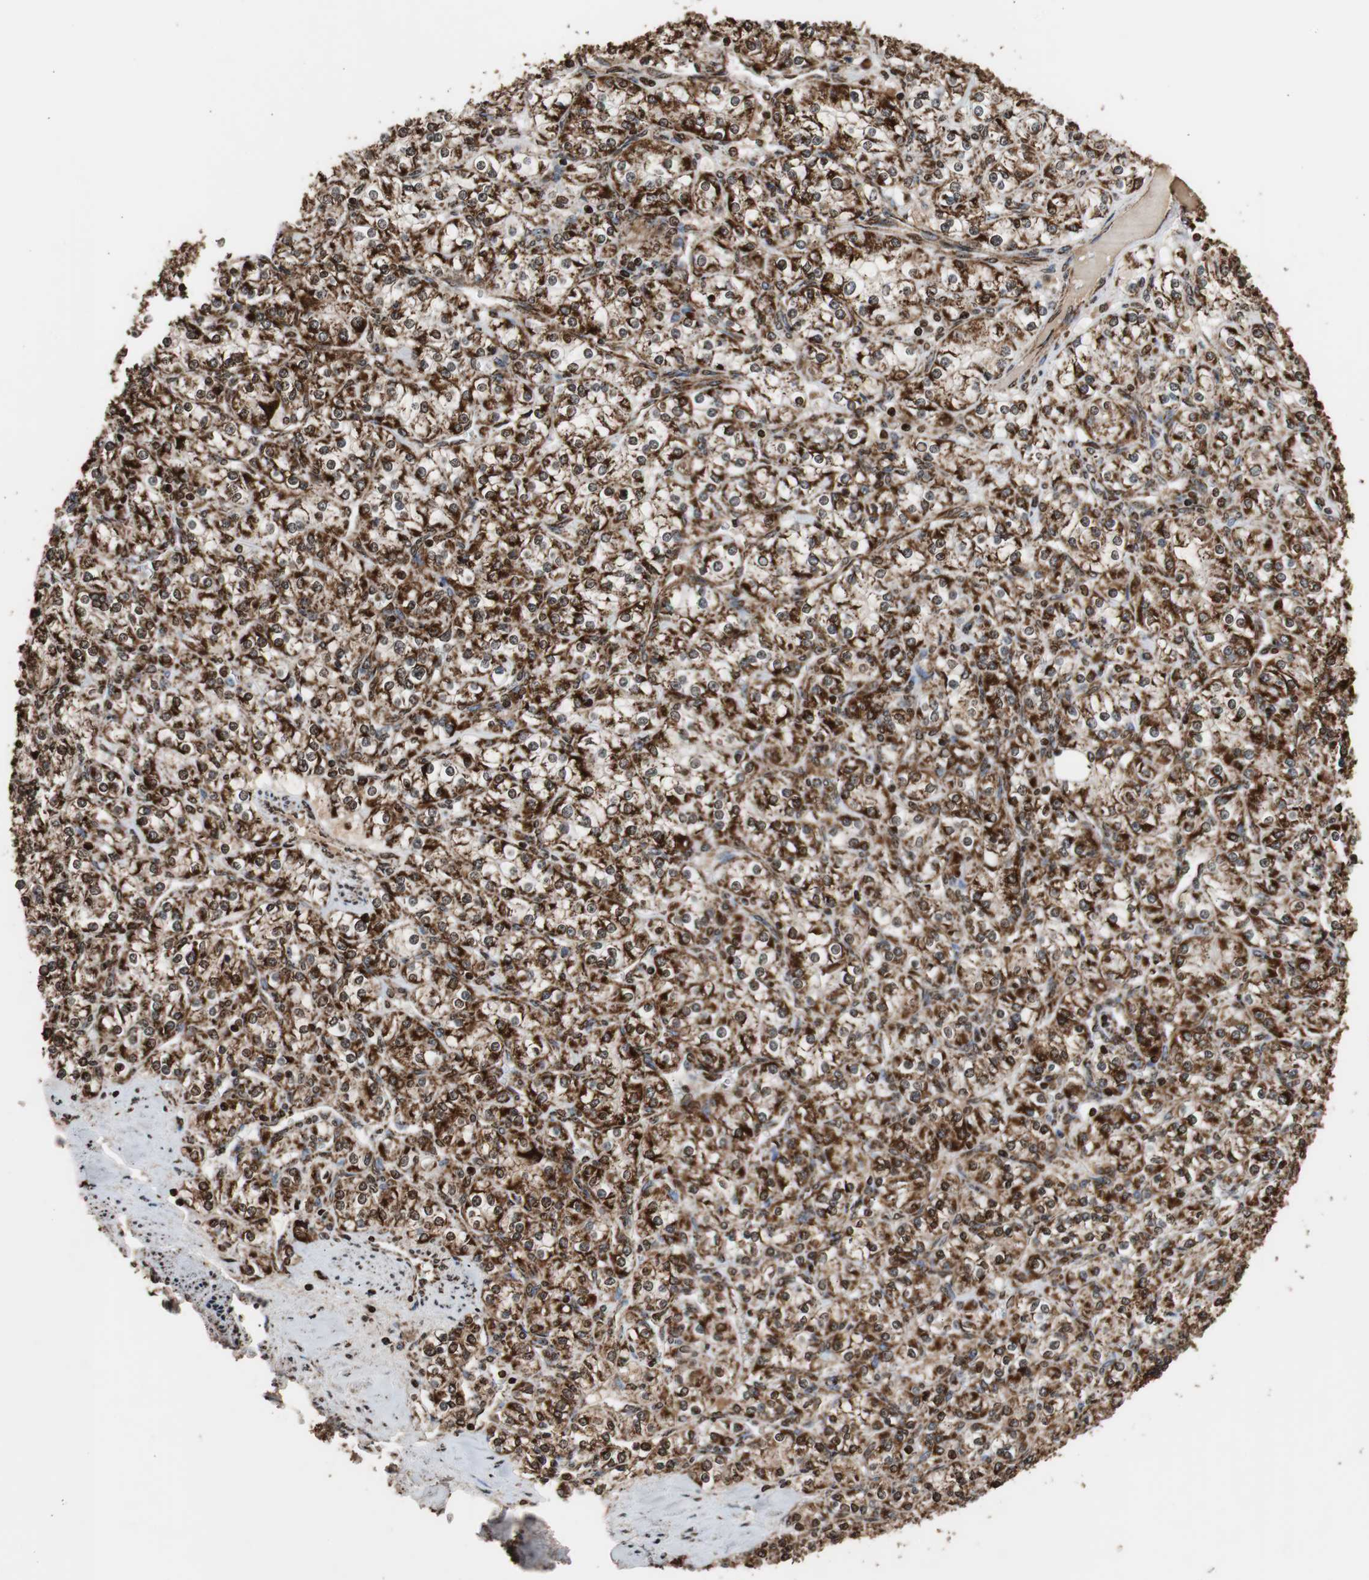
{"staining": {"intensity": "strong", "quantity": ">75%", "location": "cytoplasmic/membranous,nuclear"}, "tissue": "renal cancer", "cell_type": "Tumor cells", "image_type": "cancer", "snomed": [{"axis": "morphology", "description": "Adenocarcinoma, NOS"}, {"axis": "topography", "description": "Kidney"}], "caption": "This photomicrograph exhibits immunohistochemistry staining of adenocarcinoma (renal), with high strong cytoplasmic/membranous and nuclear staining in approximately >75% of tumor cells.", "gene": "HSPA9", "patient": {"sex": "male", "age": 77}}